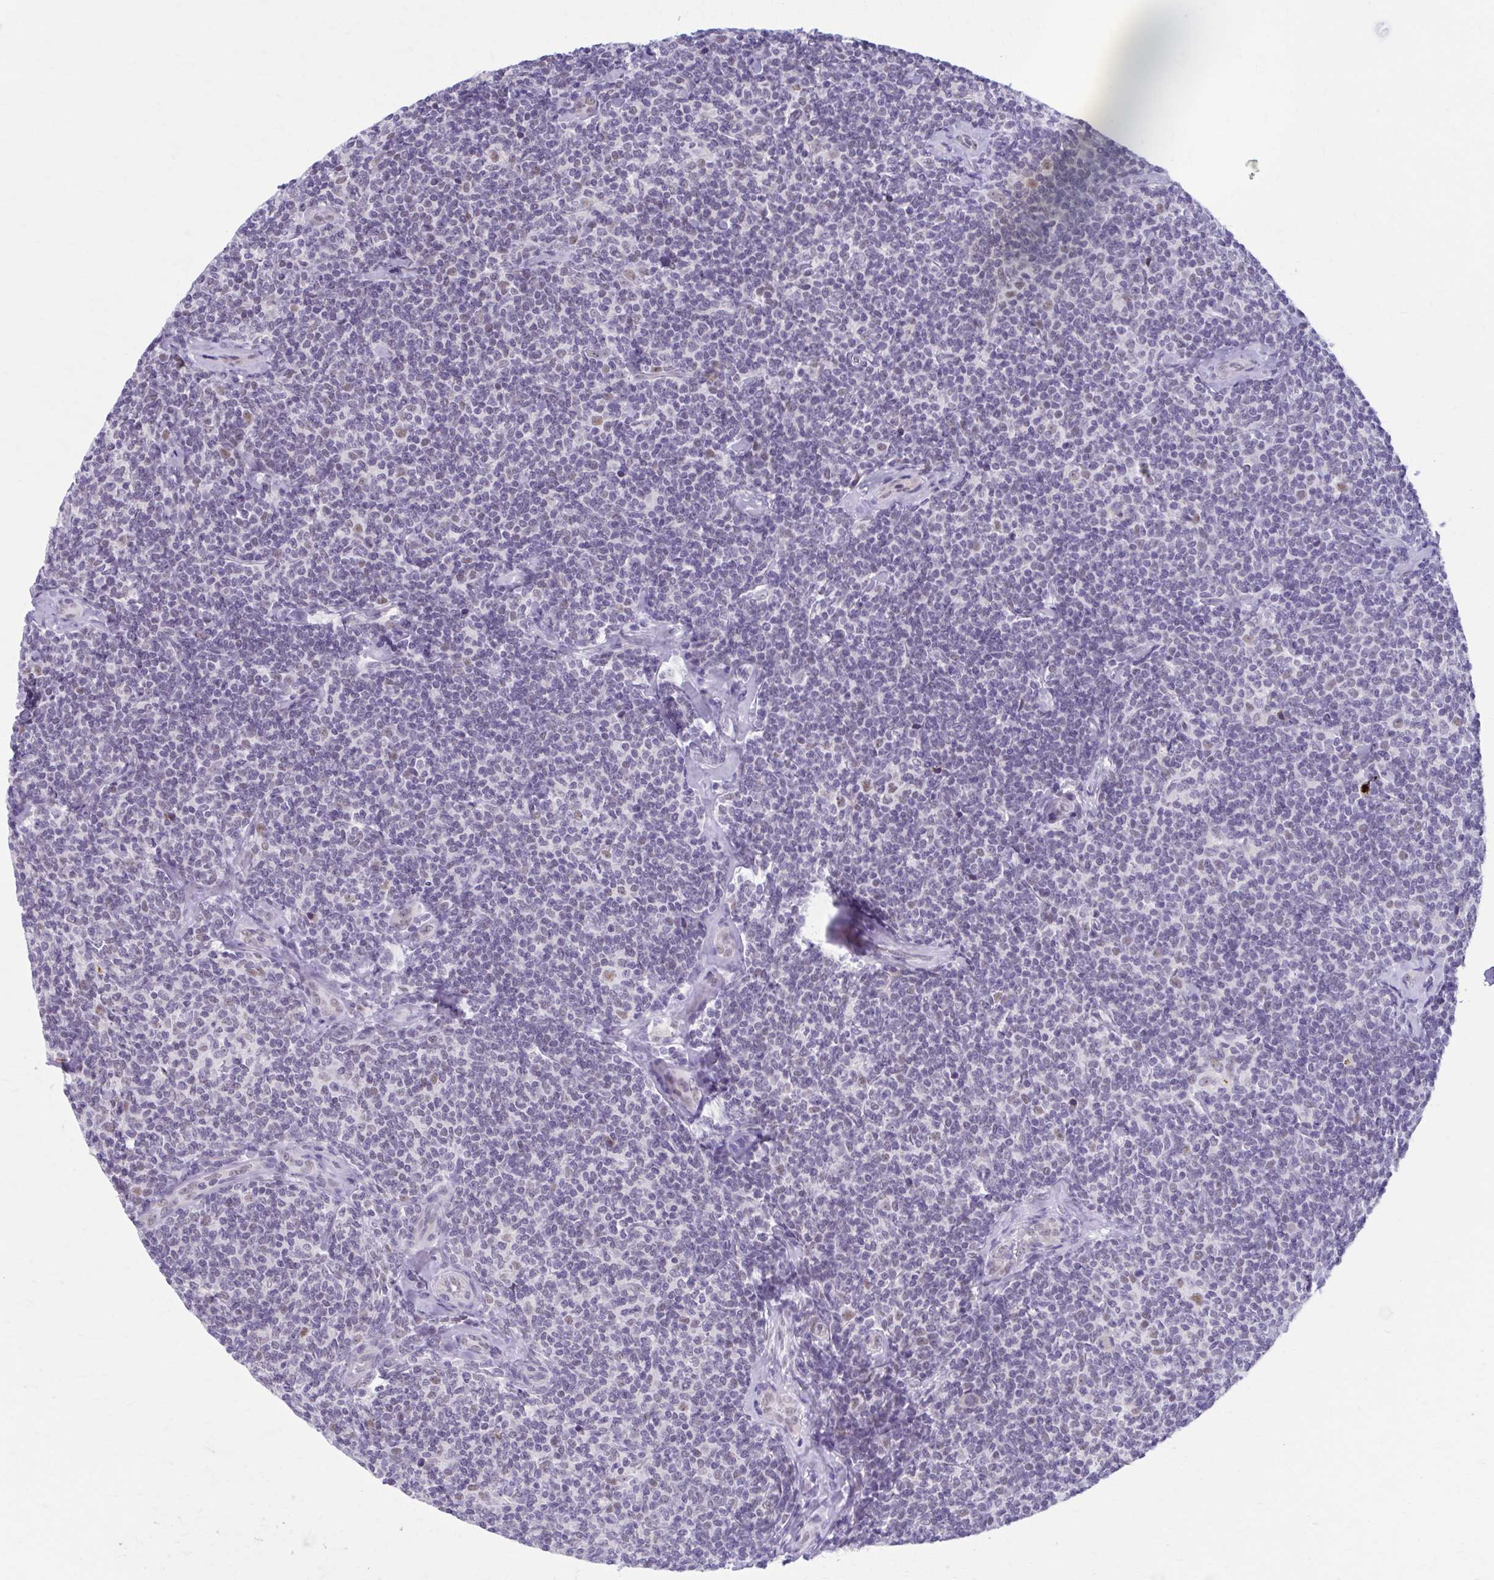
{"staining": {"intensity": "negative", "quantity": "none", "location": "none"}, "tissue": "lymphoma", "cell_type": "Tumor cells", "image_type": "cancer", "snomed": [{"axis": "morphology", "description": "Malignant lymphoma, non-Hodgkin's type, Low grade"}, {"axis": "topography", "description": "Lymph node"}], "caption": "Tumor cells show no significant protein expression in lymphoma.", "gene": "CCDC105", "patient": {"sex": "female", "age": 56}}